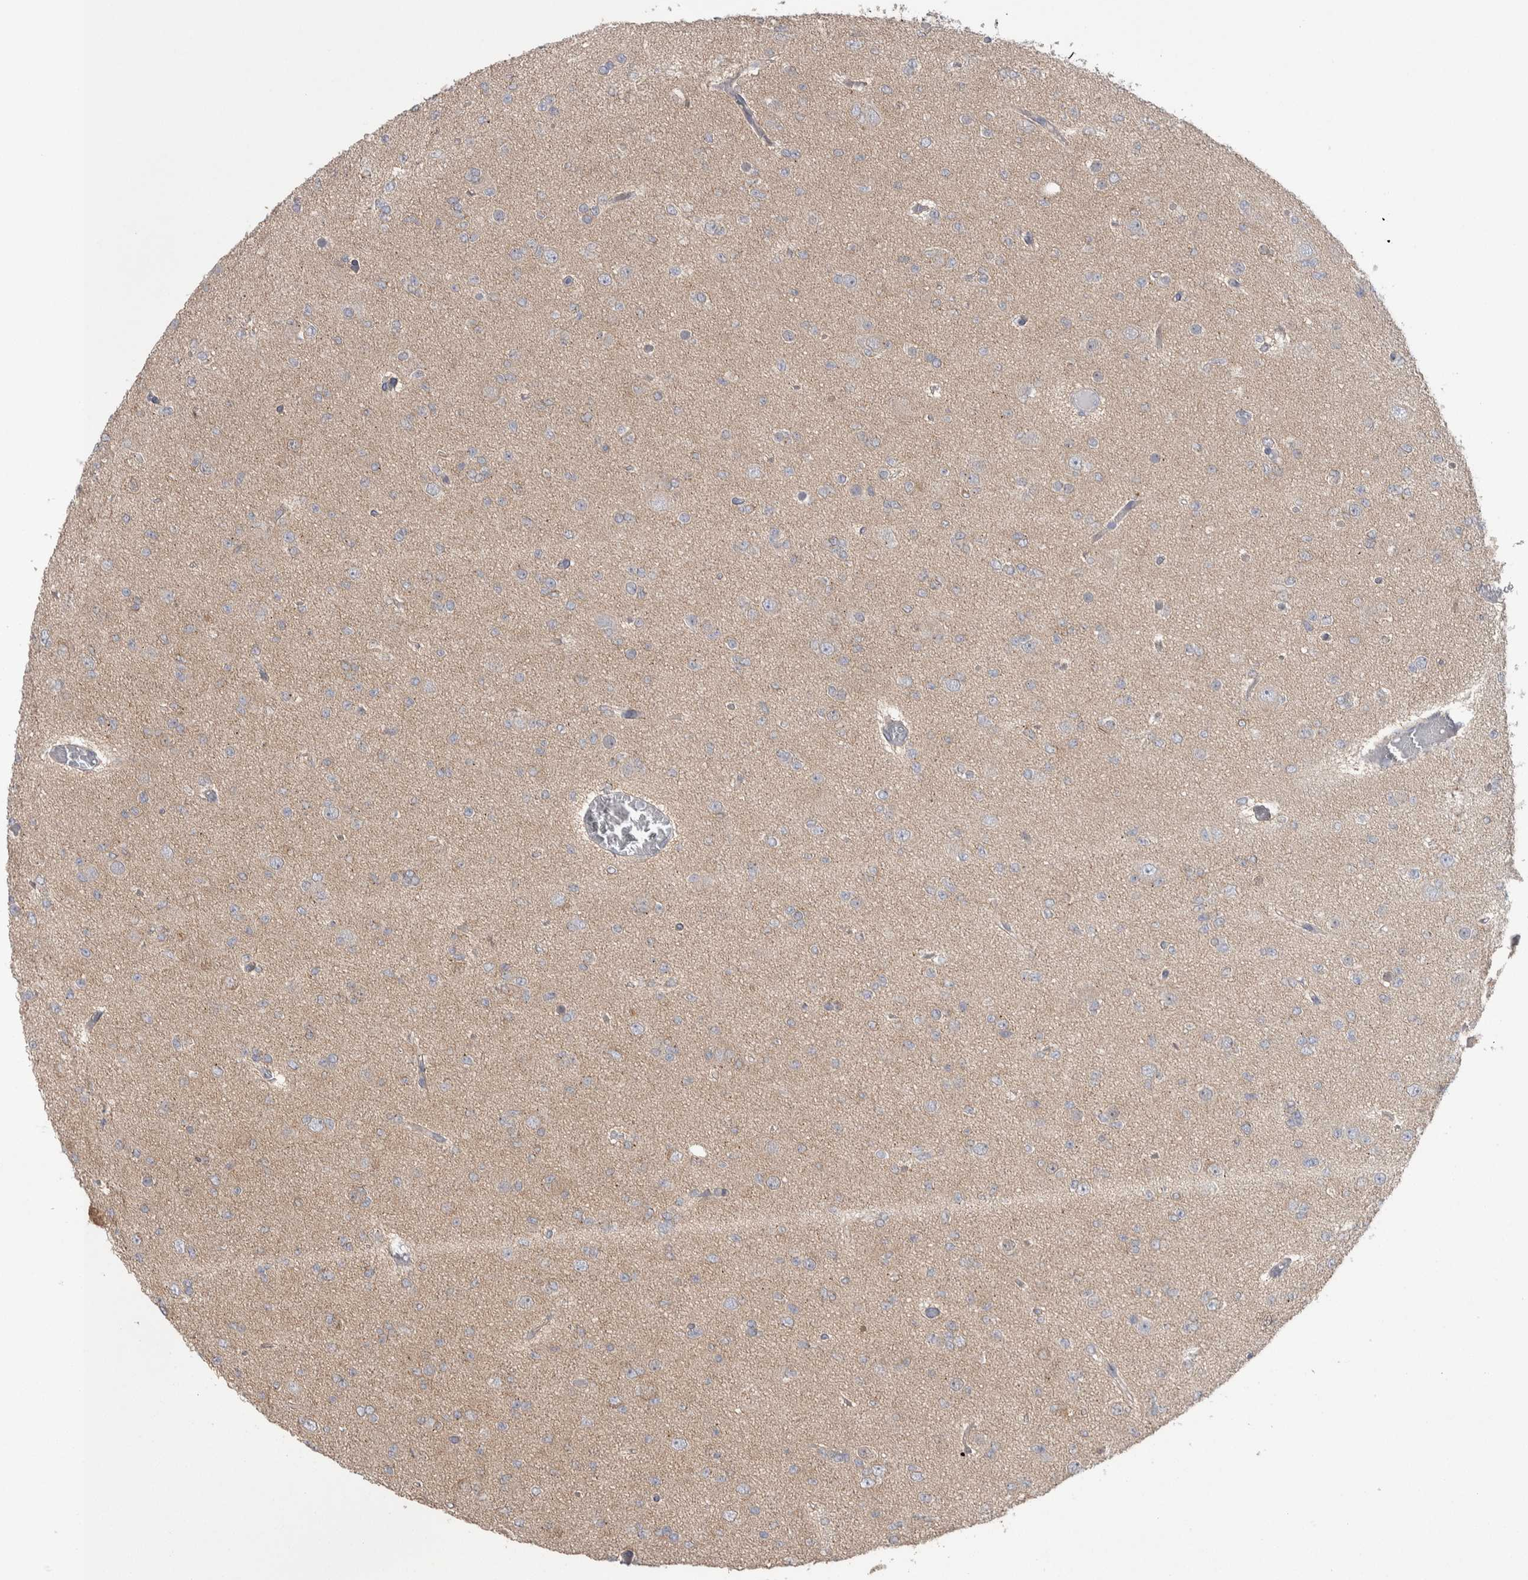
{"staining": {"intensity": "weak", "quantity": ">75%", "location": "cytoplasmic/membranous"}, "tissue": "glioma", "cell_type": "Tumor cells", "image_type": "cancer", "snomed": [{"axis": "morphology", "description": "Glioma, malignant, Low grade"}, {"axis": "topography", "description": "Brain"}], "caption": "Malignant low-grade glioma stained with a protein marker exhibits weak staining in tumor cells.", "gene": "GPHN", "patient": {"sex": "female", "age": 22}}